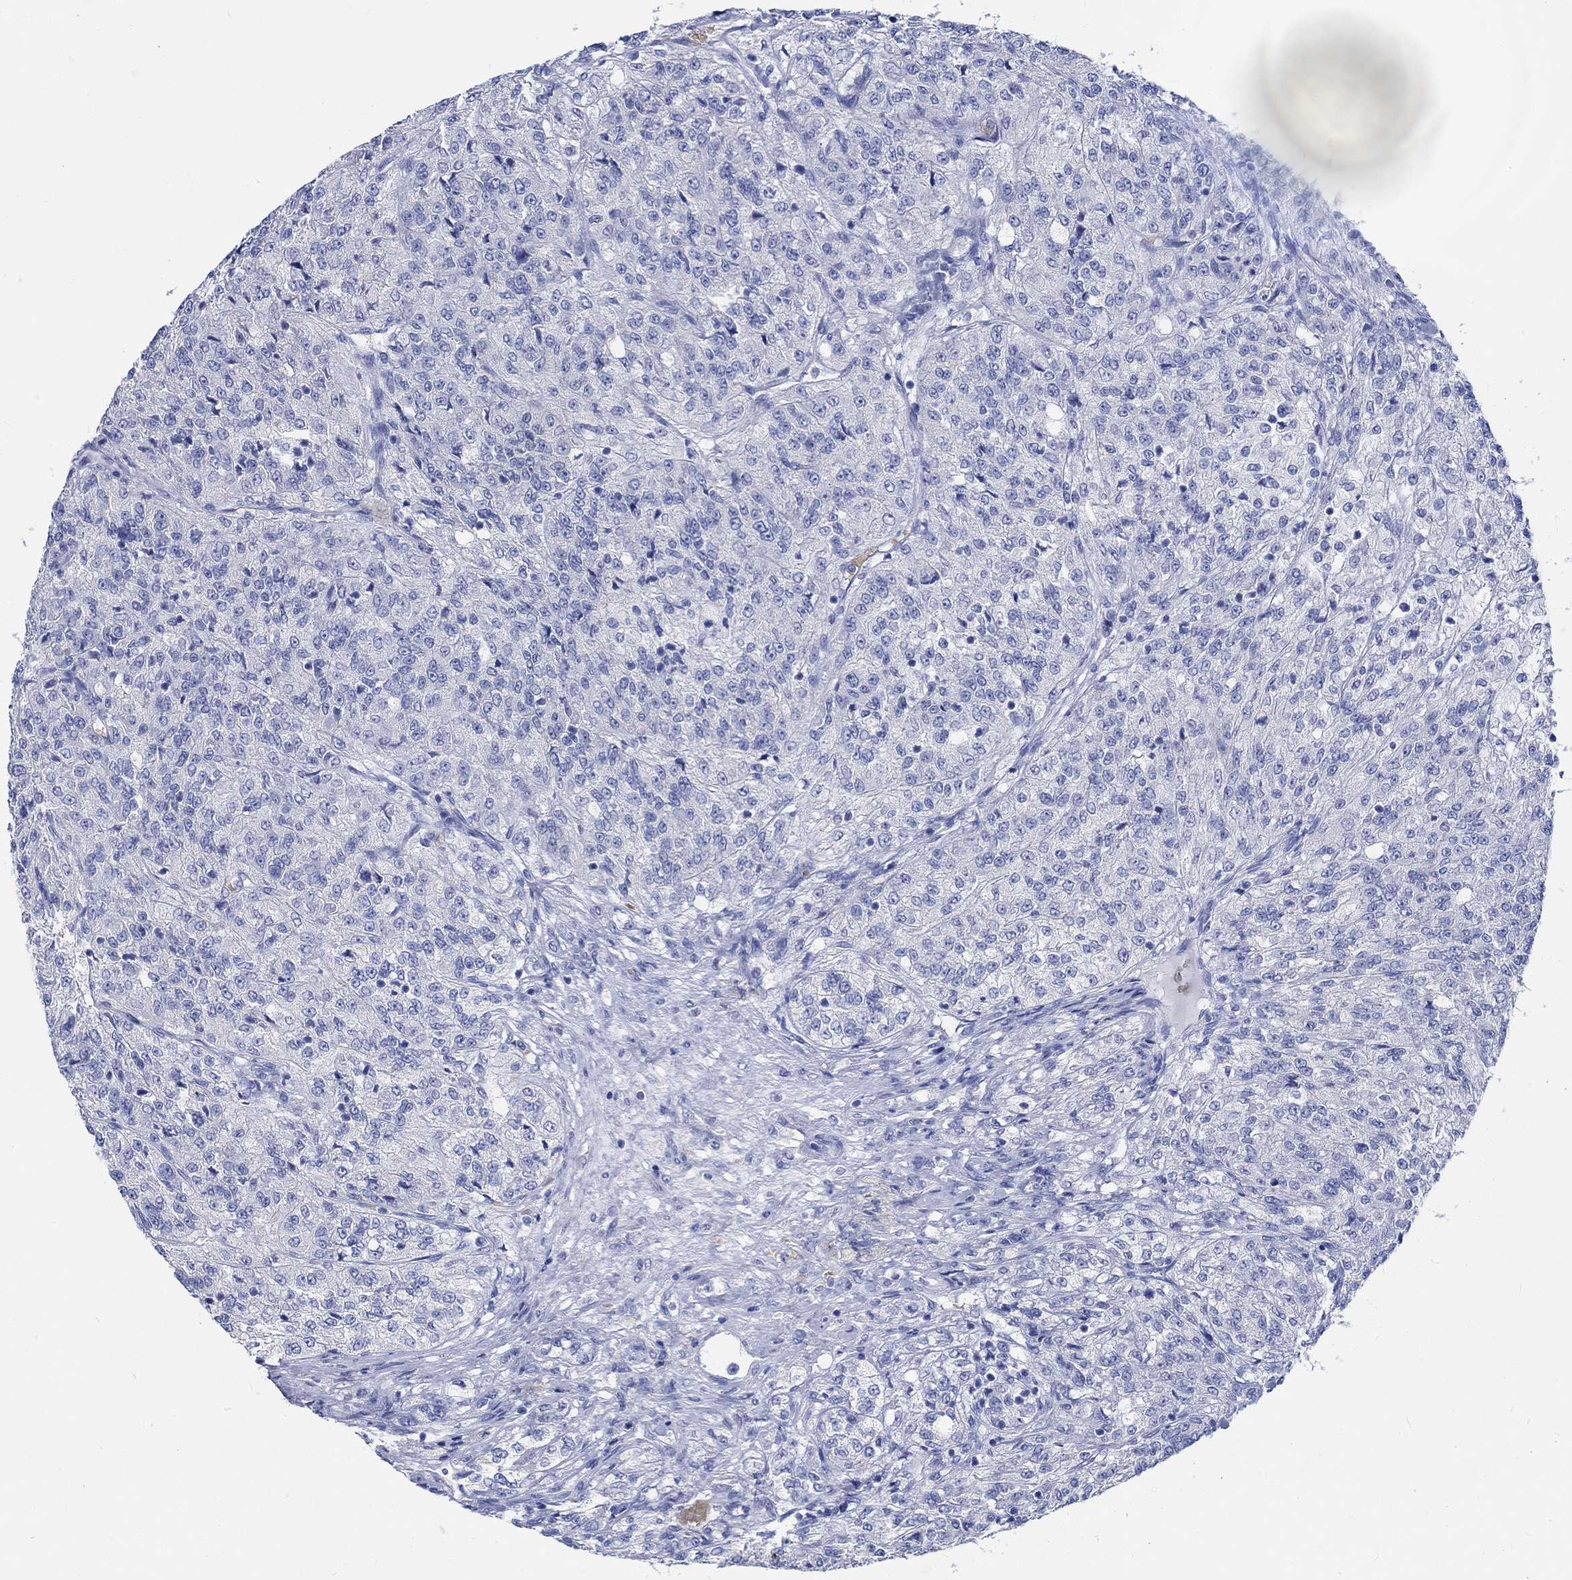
{"staining": {"intensity": "negative", "quantity": "none", "location": "none"}, "tissue": "renal cancer", "cell_type": "Tumor cells", "image_type": "cancer", "snomed": [{"axis": "morphology", "description": "Adenocarcinoma, NOS"}, {"axis": "topography", "description": "Kidney"}], "caption": "High power microscopy photomicrograph of an immunohistochemistry photomicrograph of adenocarcinoma (renal), revealing no significant expression in tumor cells.", "gene": "KCNA1", "patient": {"sex": "female", "age": 63}}